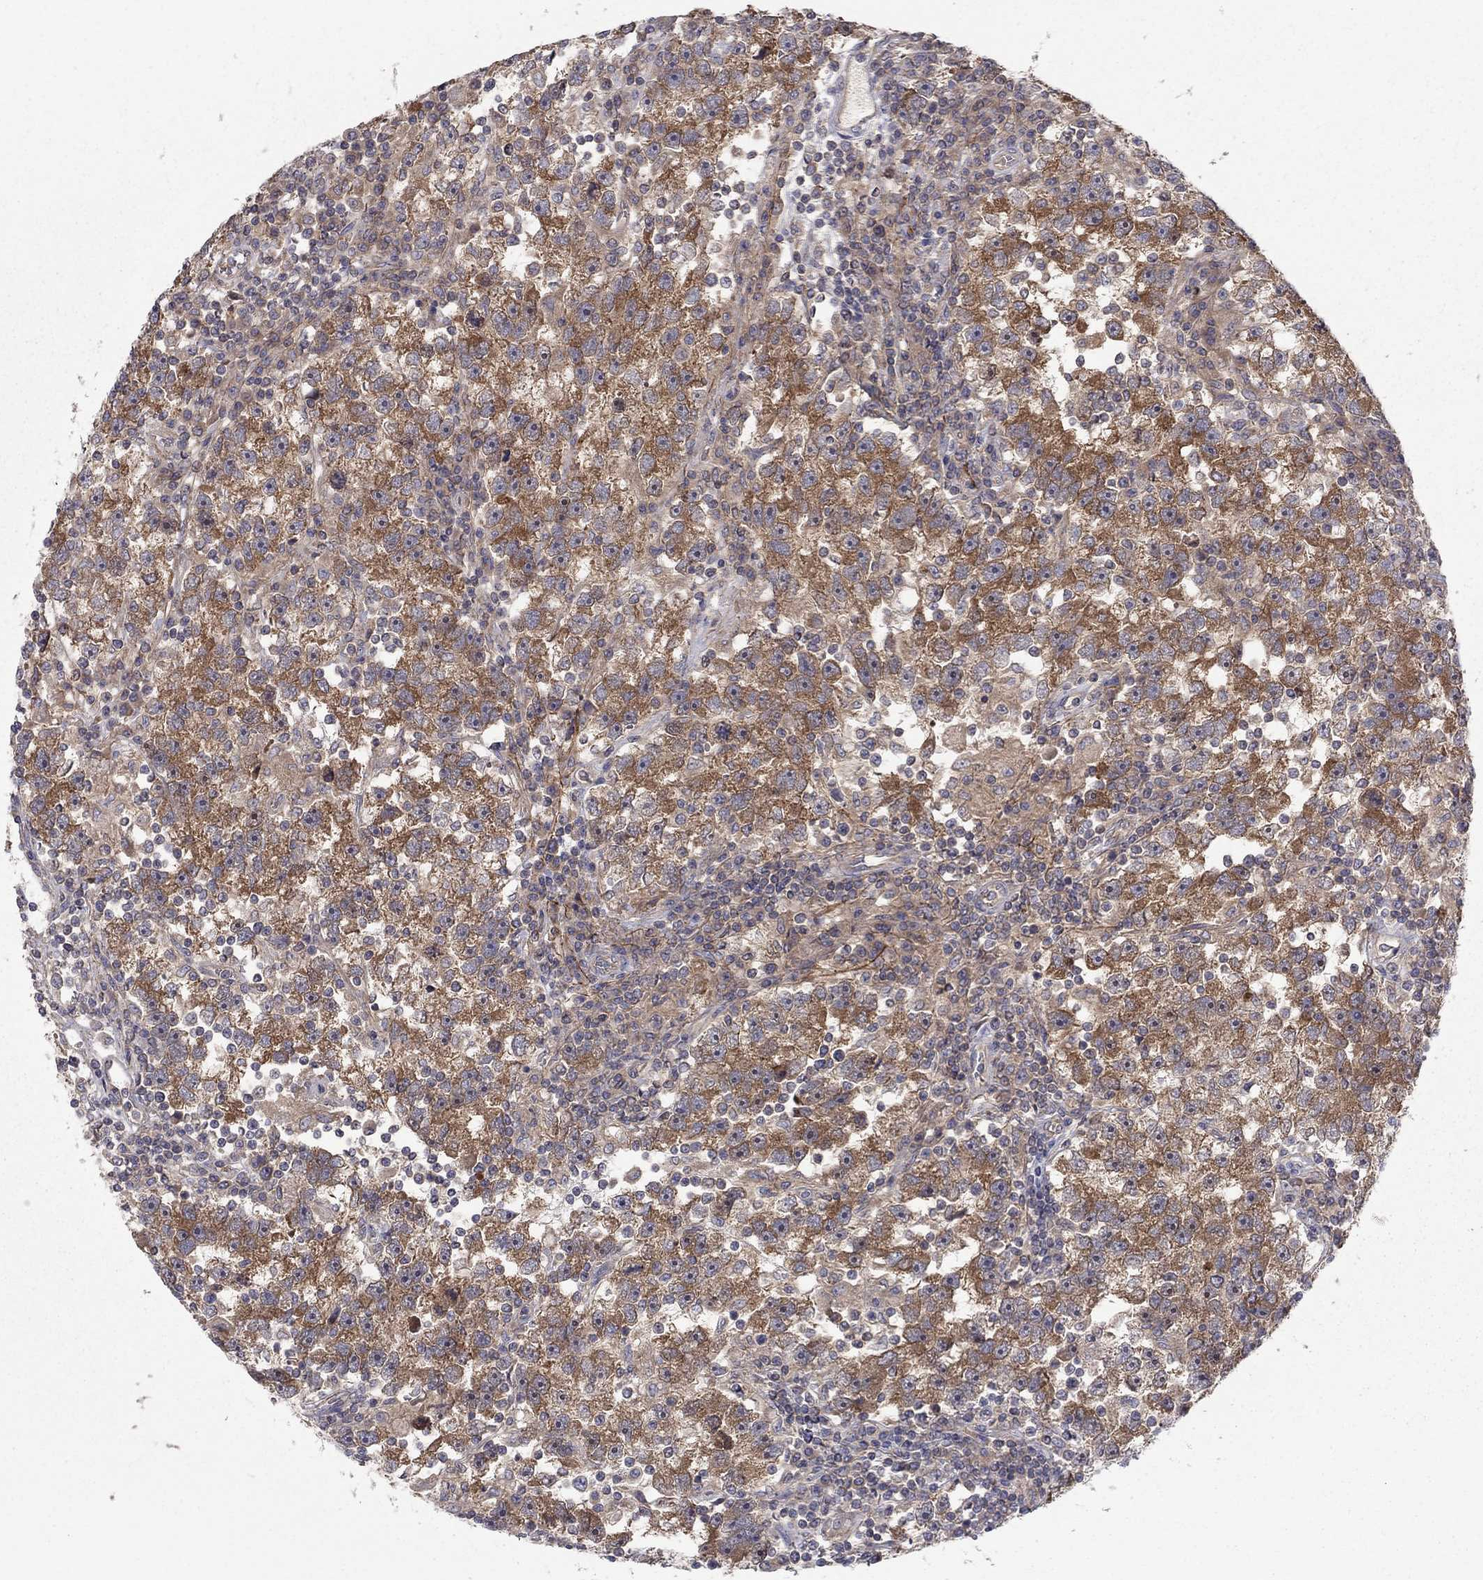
{"staining": {"intensity": "strong", "quantity": ">75%", "location": "cytoplasmic/membranous"}, "tissue": "testis cancer", "cell_type": "Tumor cells", "image_type": "cancer", "snomed": [{"axis": "morphology", "description": "Seminoma, NOS"}, {"axis": "topography", "description": "Testis"}], "caption": "Immunohistochemistry photomicrograph of neoplastic tissue: testis cancer (seminoma) stained using immunohistochemistry shows high levels of strong protein expression localized specifically in the cytoplasmic/membranous of tumor cells, appearing as a cytoplasmic/membranous brown color.", "gene": "RNF123", "patient": {"sex": "male", "age": 47}}